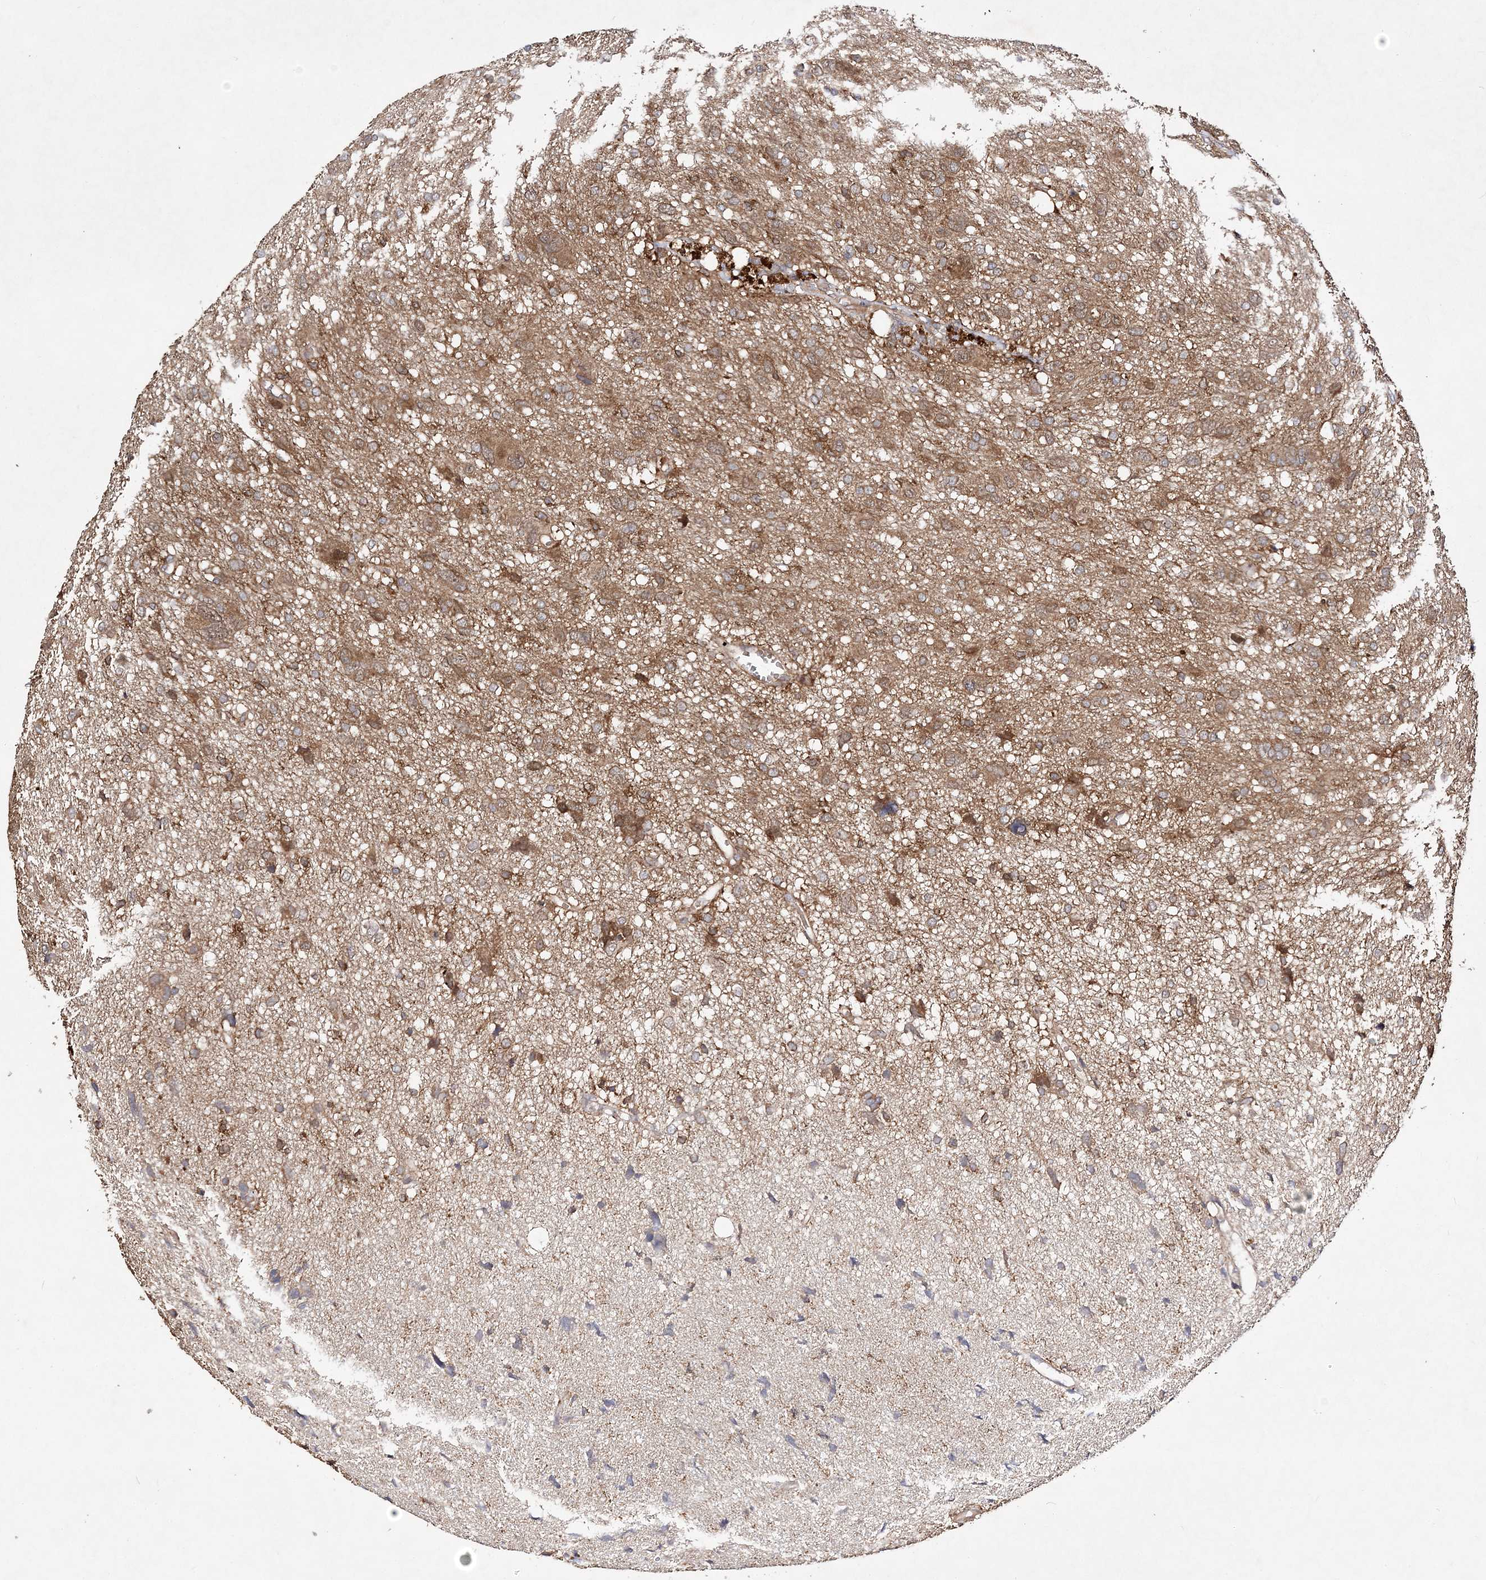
{"staining": {"intensity": "moderate", "quantity": ">75%", "location": "cytoplasmic/membranous"}, "tissue": "glioma", "cell_type": "Tumor cells", "image_type": "cancer", "snomed": [{"axis": "morphology", "description": "Glioma, malignant, High grade"}, {"axis": "topography", "description": "Brain"}], "caption": "Tumor cells exhibit moderate cytoplasmic/membranous staining in approximately >75% of cells in glioma.", "gene": "TMEM9B", "patient": {"sex": "female", "age": 59}}